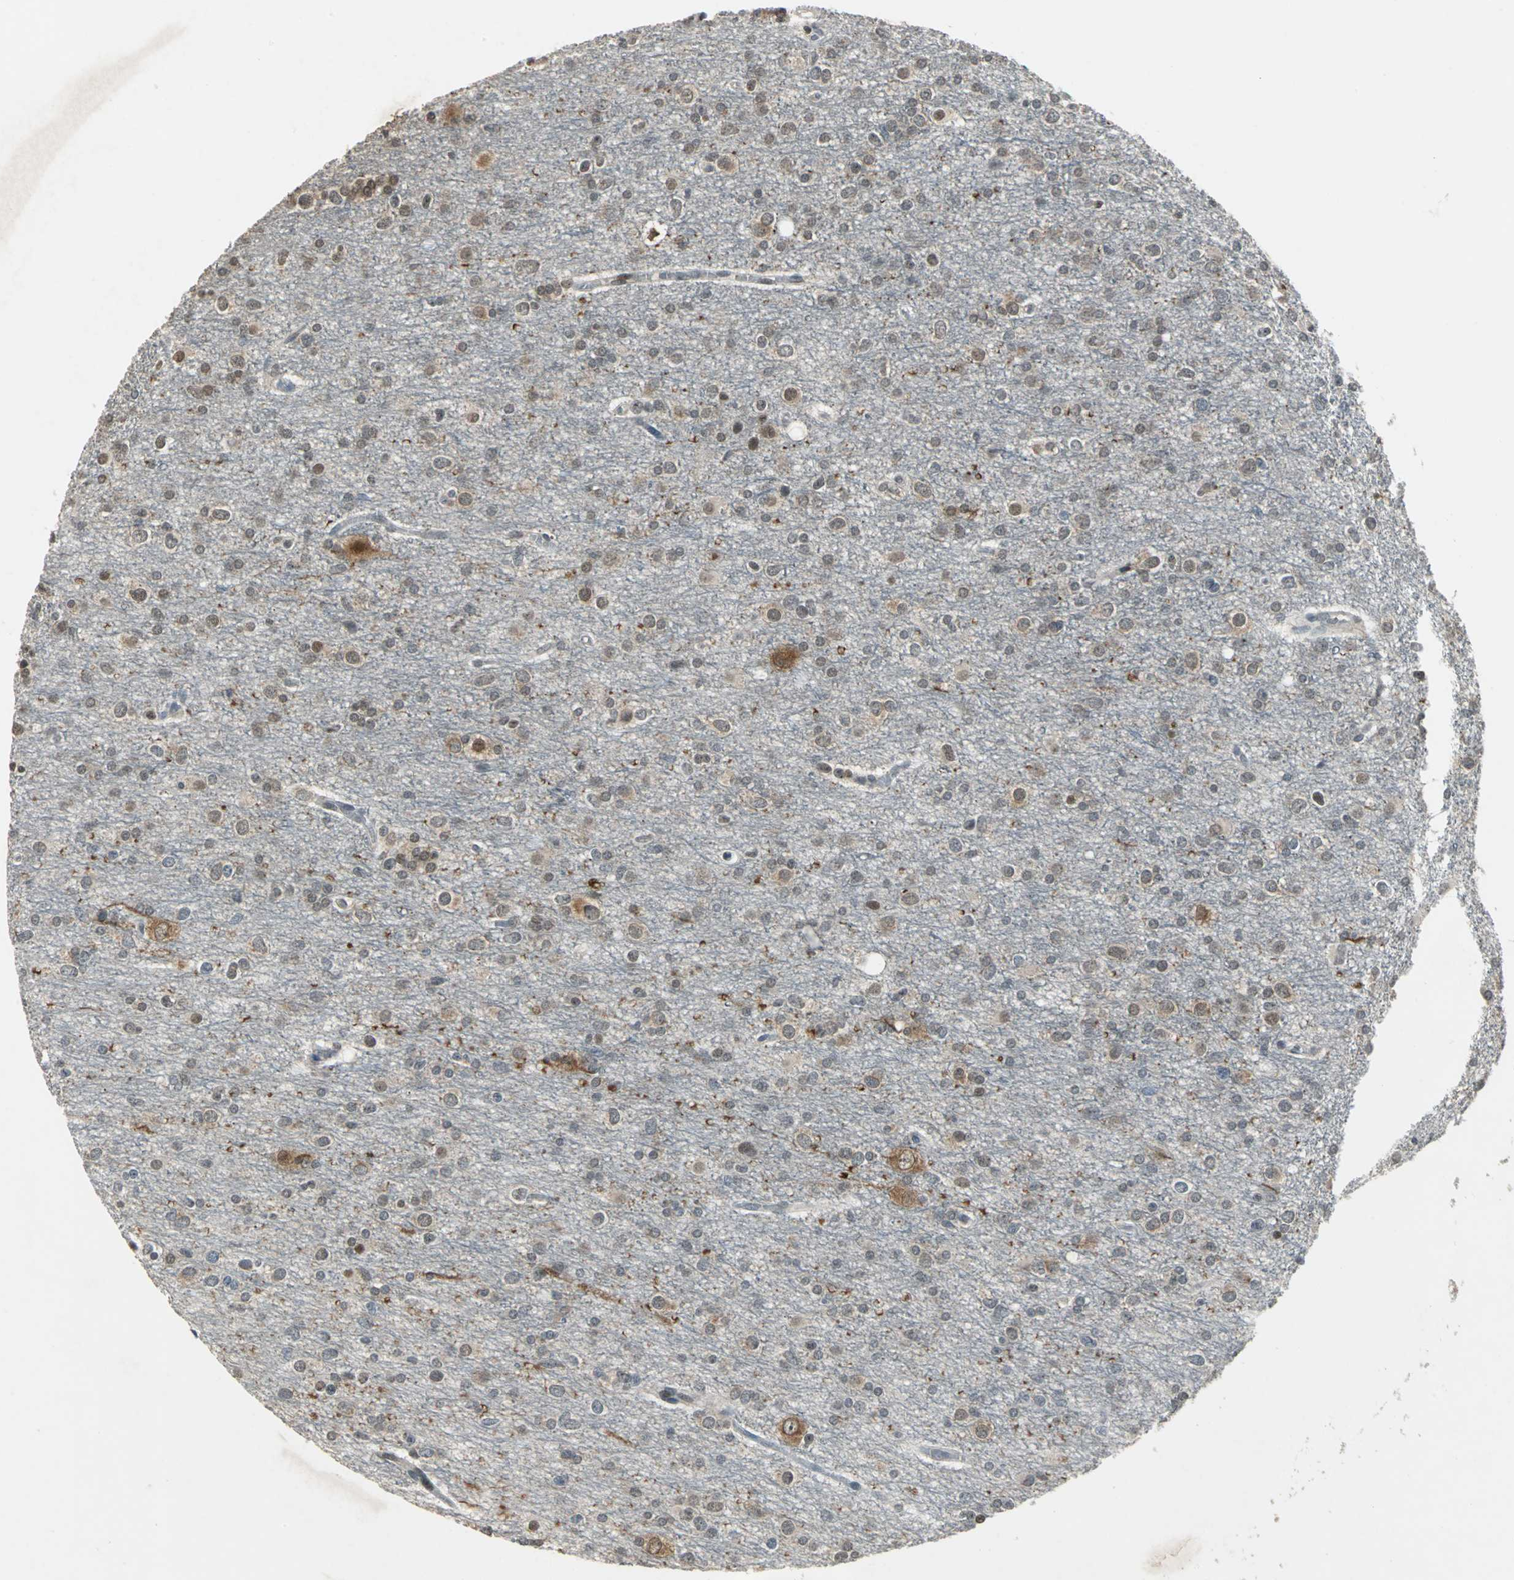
{"staining": {"intensity": "moderate", "quantity": "25%-75%", "location": "cytoplasmic/membranous"}, "tissue": "glioma", "cell_type": "Tumor cells", "image_type": "cancer", "snomed": [{"axis": "morphology", "description": "Glioma, malignant, Low grade"}, {"axis": "topography", "description": "Brain"}], "caption": "DAB (3,3'-diaminobenzidine) immunohistochemical staining of malignant glioma (low-grade) exhibits moderate cytoplasmic/membranous protein expression in approximately 25%-75% of tumor cells.", "gene": "JADE3", "patient": {"sex": "male", "age": 42}}